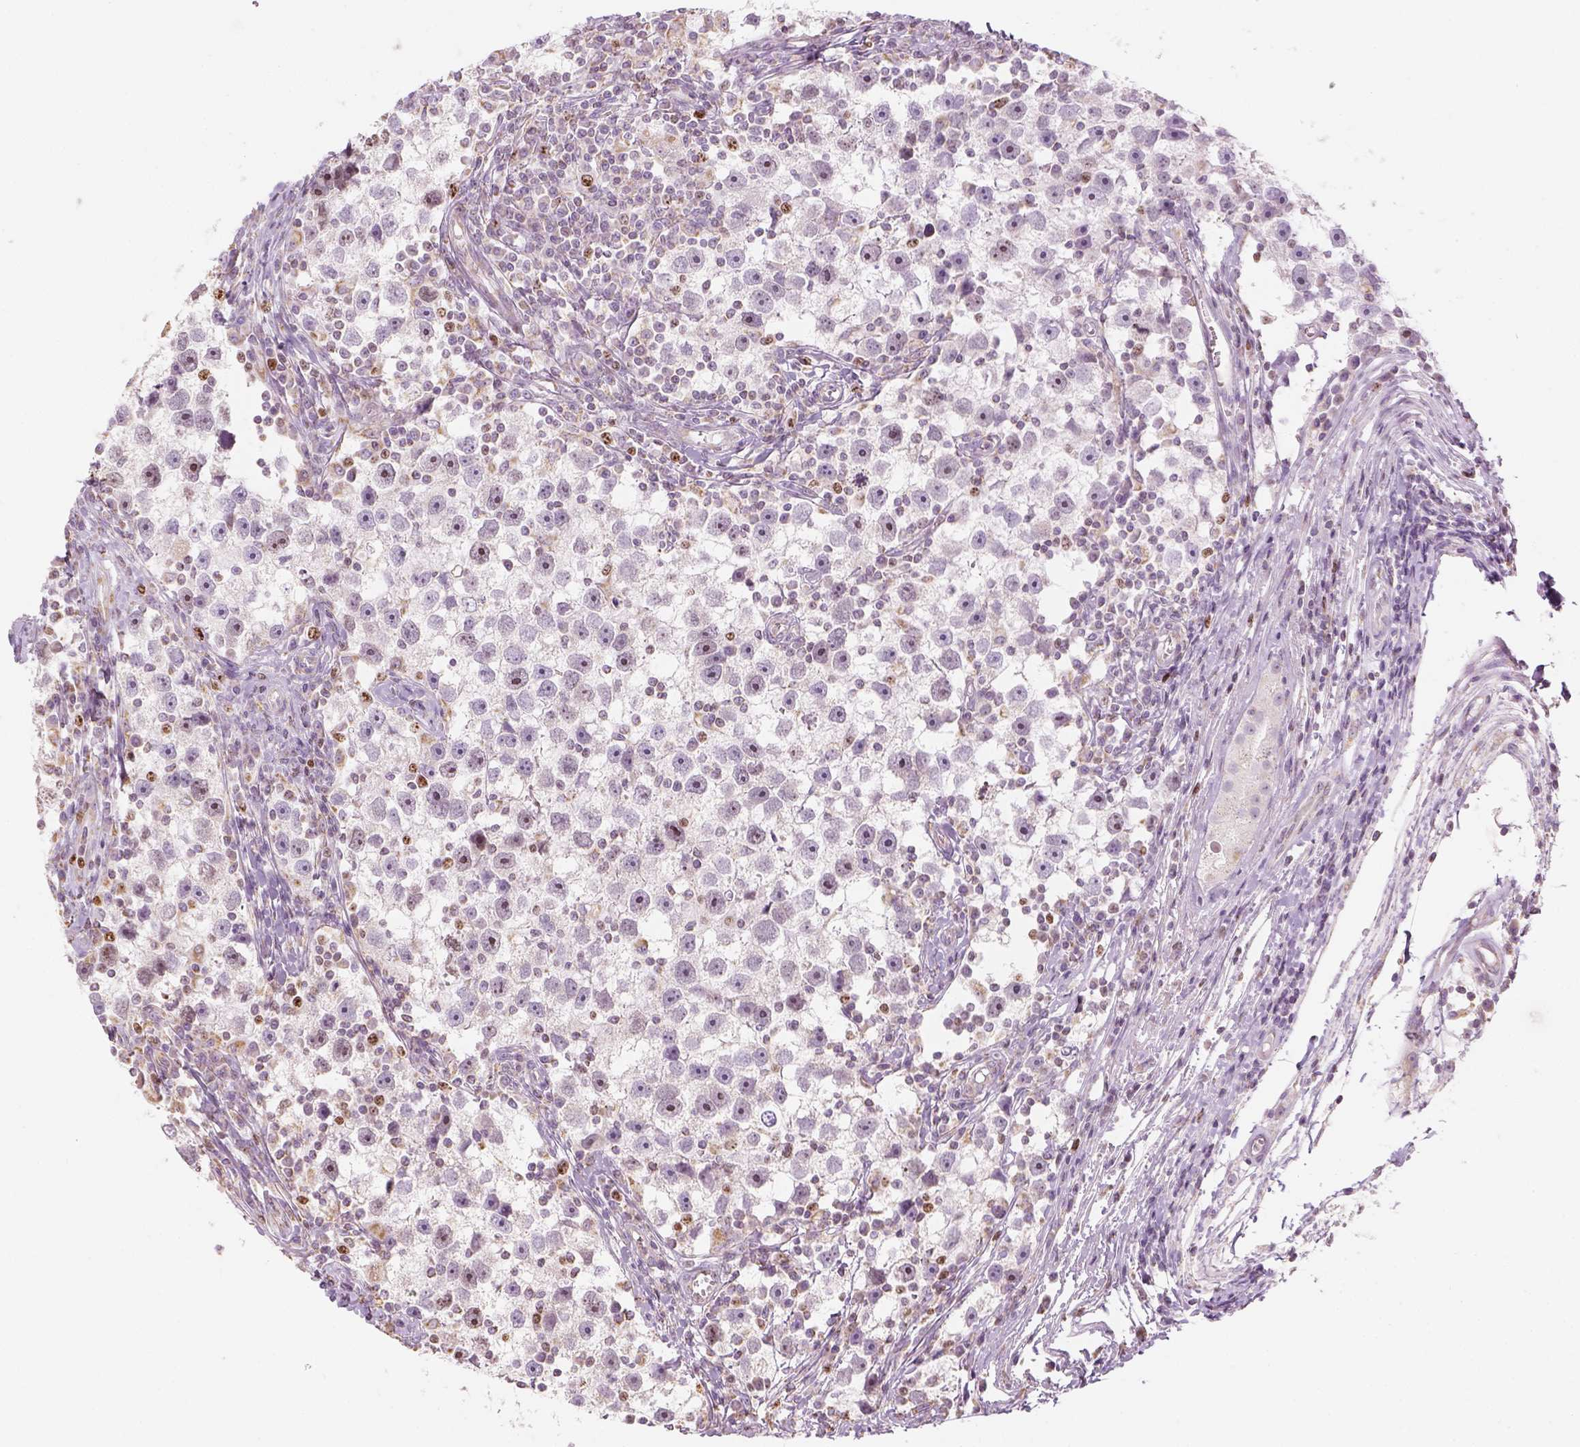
{"staining": {"intensity": "negative", "quantity": "none", "location": "none"}, "tissue": "testis cancer", "cell_type": "Tumor cells", "image_type": "cancer", "snomed": [{"axis": "morphology", "description": "Seminoma, NOS"}, {"axis": "topography", "description": "Testis"}], "caption": "High magnification brightfield microscopy of testis seminoma stained with DAB (brown) and counterstained with hematoxylin (blue): tumor cells show no significant positivity.", "gene": "LCA5", "patient": {"sex": "male", "age": 30}}